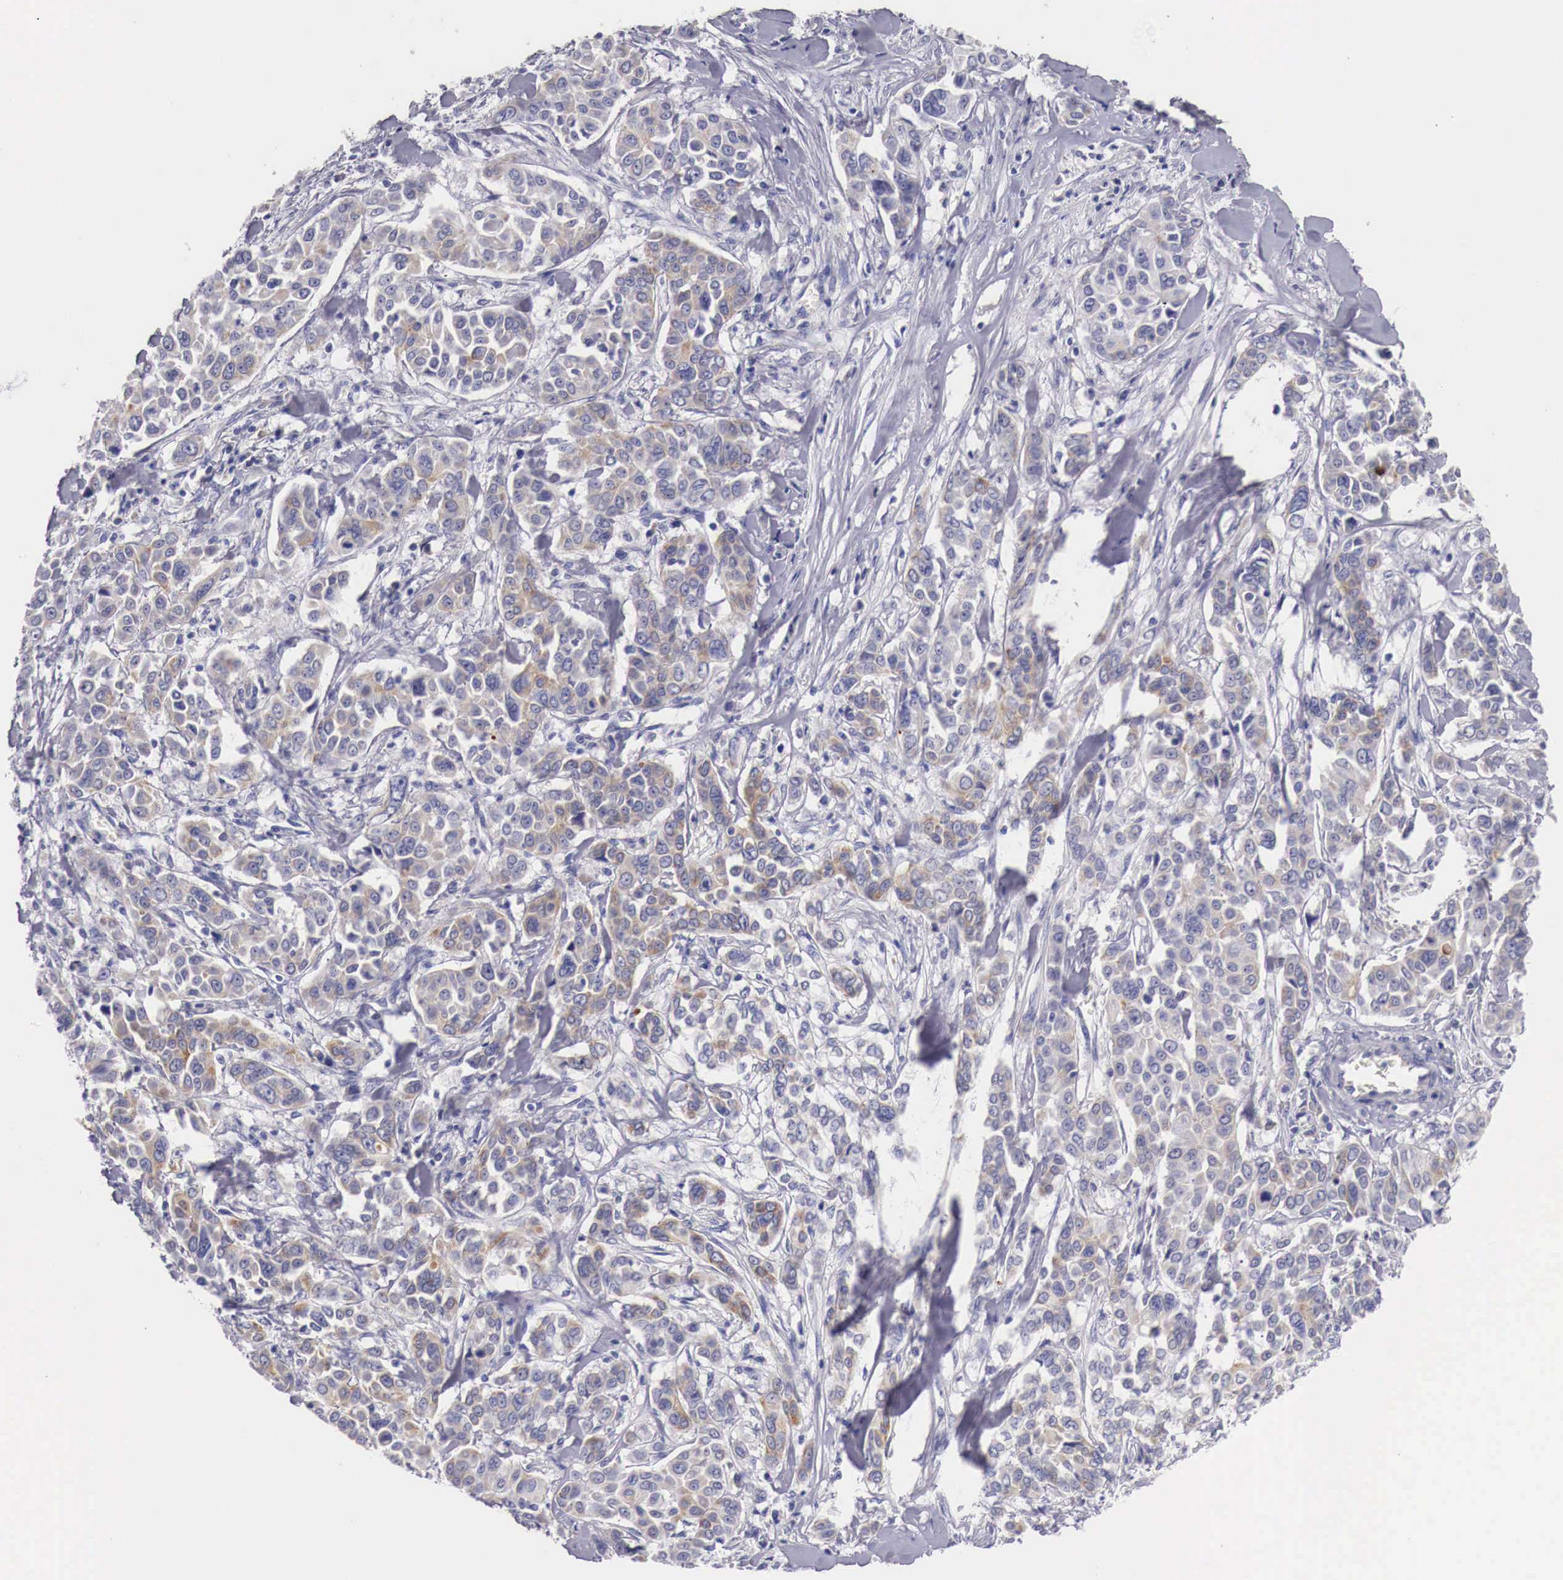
{"staining": {"intensity": "weak", "quantity": ">75%", "location": "cytoplasmic/membranous"}, "tissue": "pancreatic cancer", "cell_type": "Tumor cells", "image_type": "cancer", "snomed": [{"axis": "morphology", "description": "Adenocarcinoma, NOS"}, {"axis": "topography", "description": "Pancreas"}], "caption": "Immunohistochemistry of adenocarcinoma (pancreatic) exhibits low levels of weak cytoplasmic/membranous staining in approximately >75% of tumor cells. (IHC, brightfield microscopy, high magnification).", "gene": "NREP", "patient": {"sex": "female", "age": 52}}